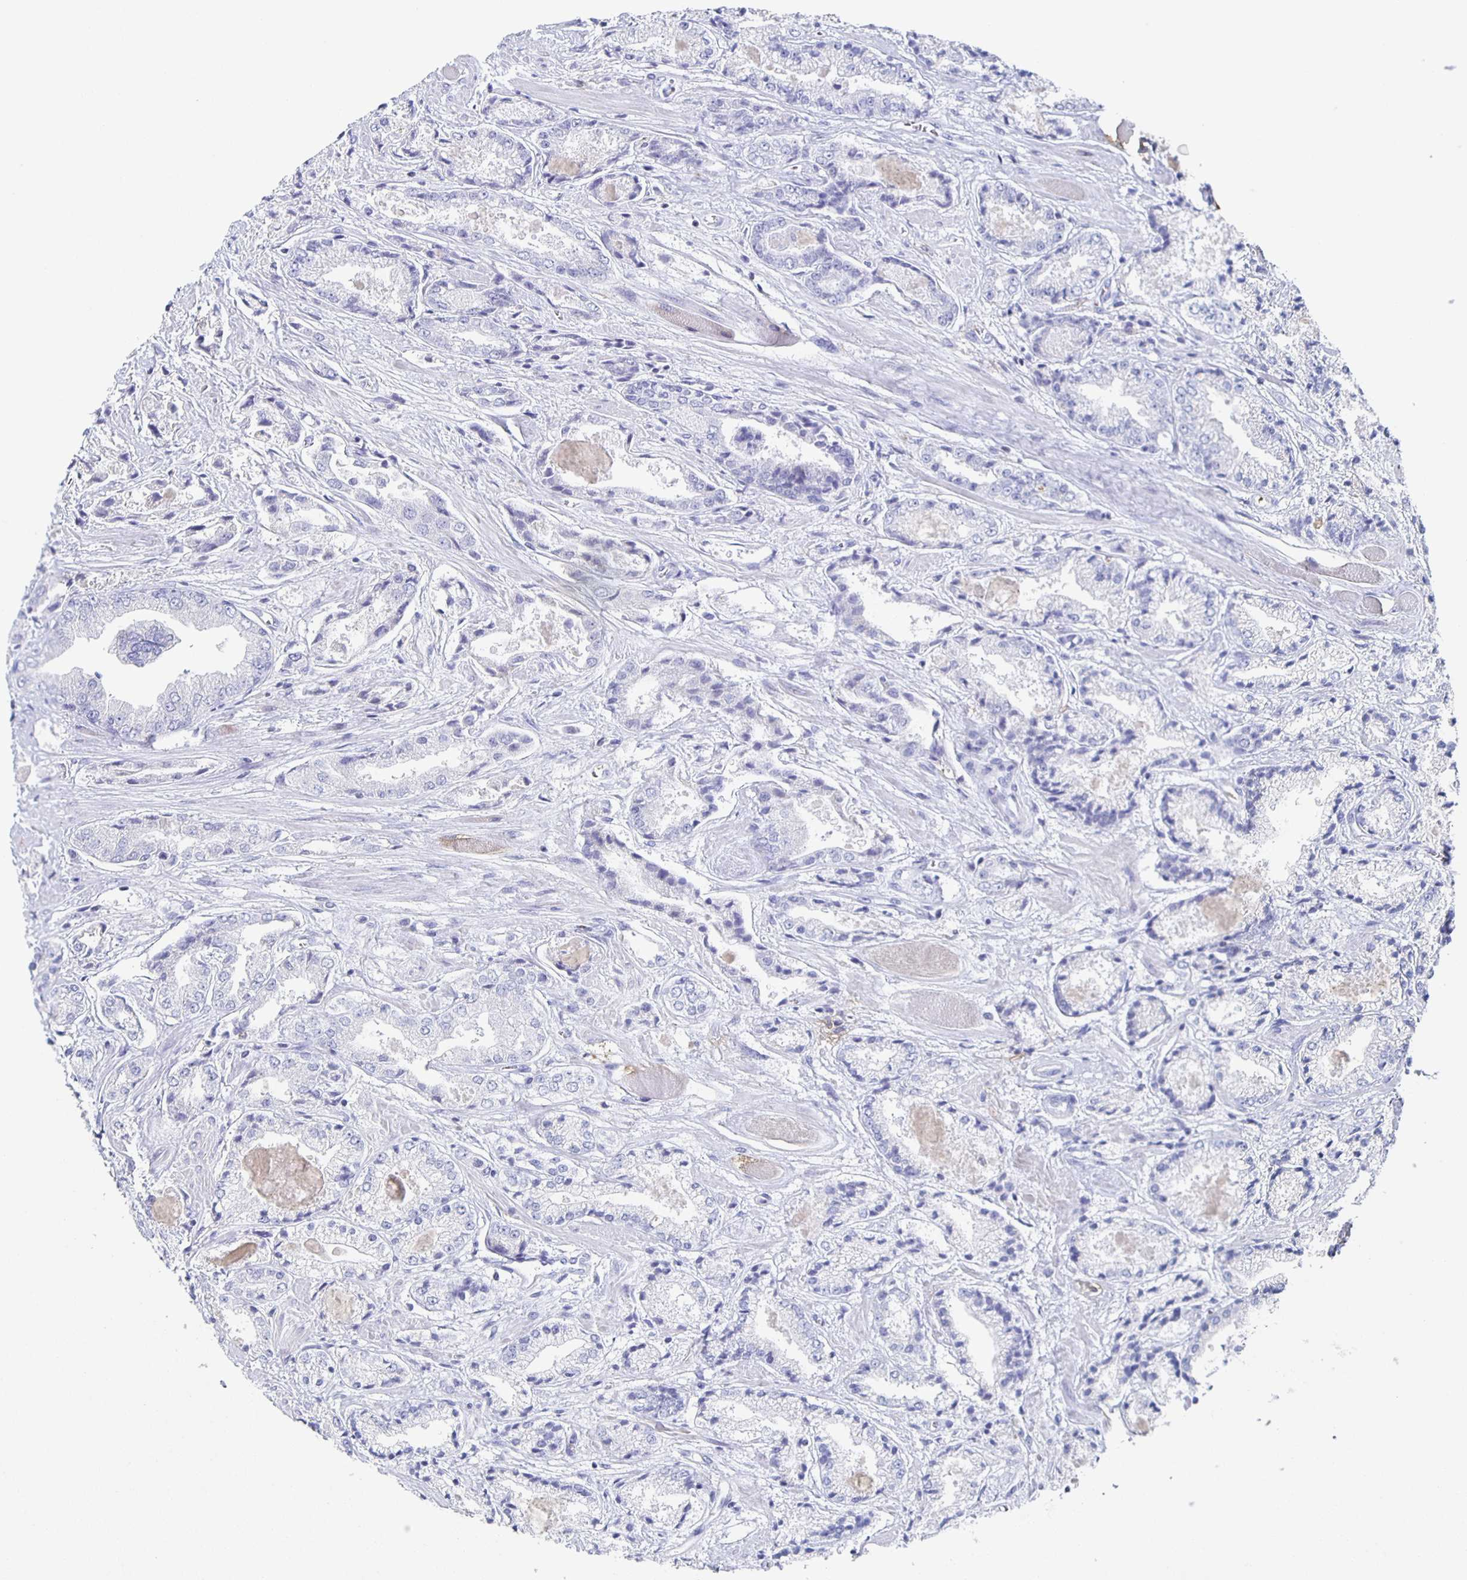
{"staining": {"intensity": "negative", "quantity": "none", "location": "none"}, "tissue": "prostate cancer", "cell_type": "Tumor cells", "image_type": "cancer", "snomed": [{"axis": "morphology", "description": "Adenocarcinoma, High grade"}, {"axis": "topography", "description": "Prostate"}], "caption": "High-grade adenocarcinoma (prostate) was stained to show a protein in brown. There is no significant staining in tumor cells.", "gene": "FGA", "patient": {"sex": "male", "age": 64}}